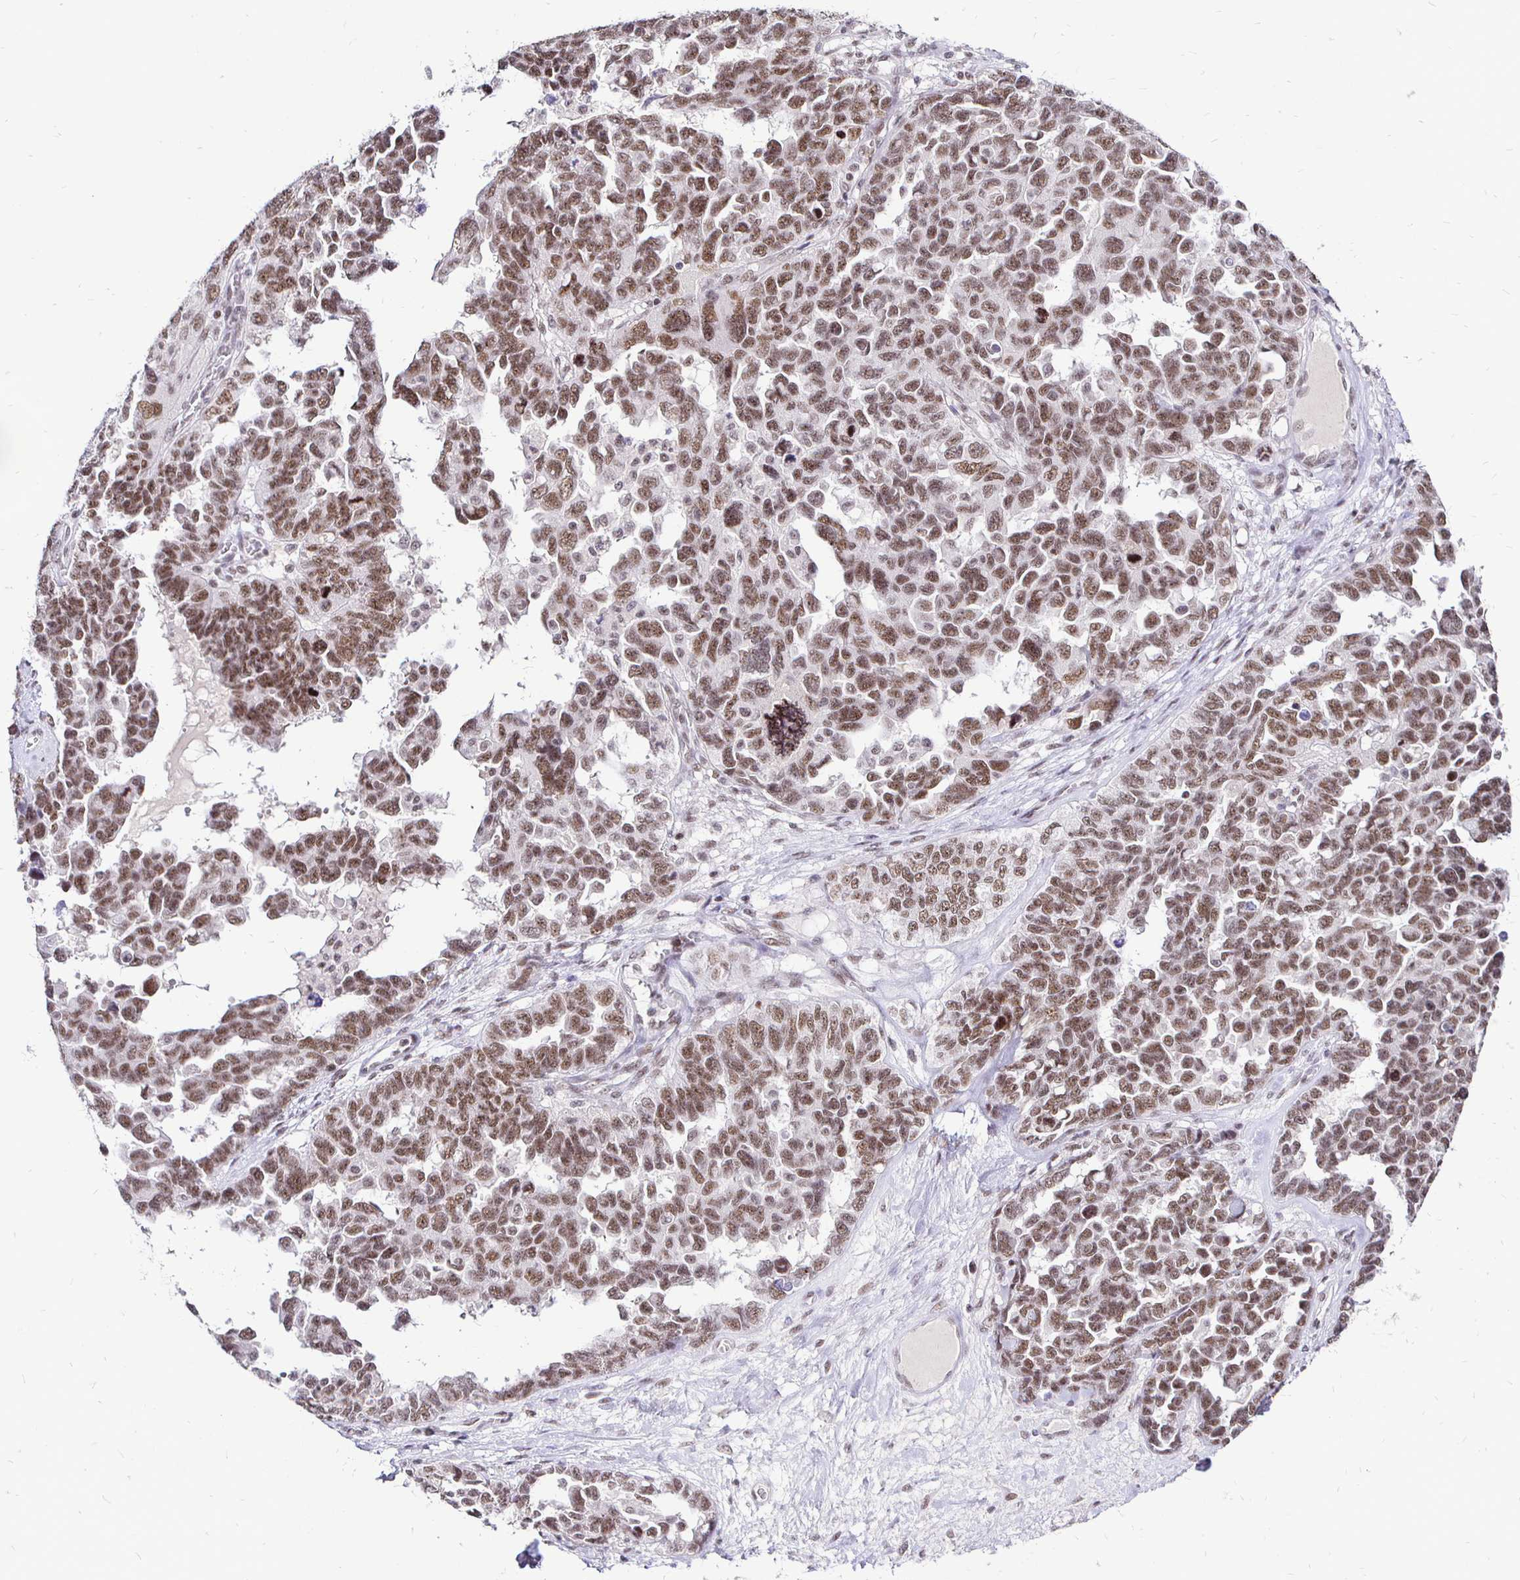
{"staining": {"intensity": "moderate", "quantity": ">75%", "location": "nuclear"}, "tissue": "ovarian cancer", "cell_type": "Tumor cells", "image_type": "cancer", "snomed": [{"axis": "morphology", "description": "Cystadenocarcinoma, serous, NOS"}, {"axis": "topography", "description": "Ovary"}], "caption": "Immunohistochemistry (IHC) photomicrograph of human serous cystadenocarcinoma (ovarian) stained for a protein (brown), which shows medium levels of moderate nuclear staining in about >75% of tumor cells.", "gene": "SIN3A", "patient": {"sex": "female", "age": 69}}